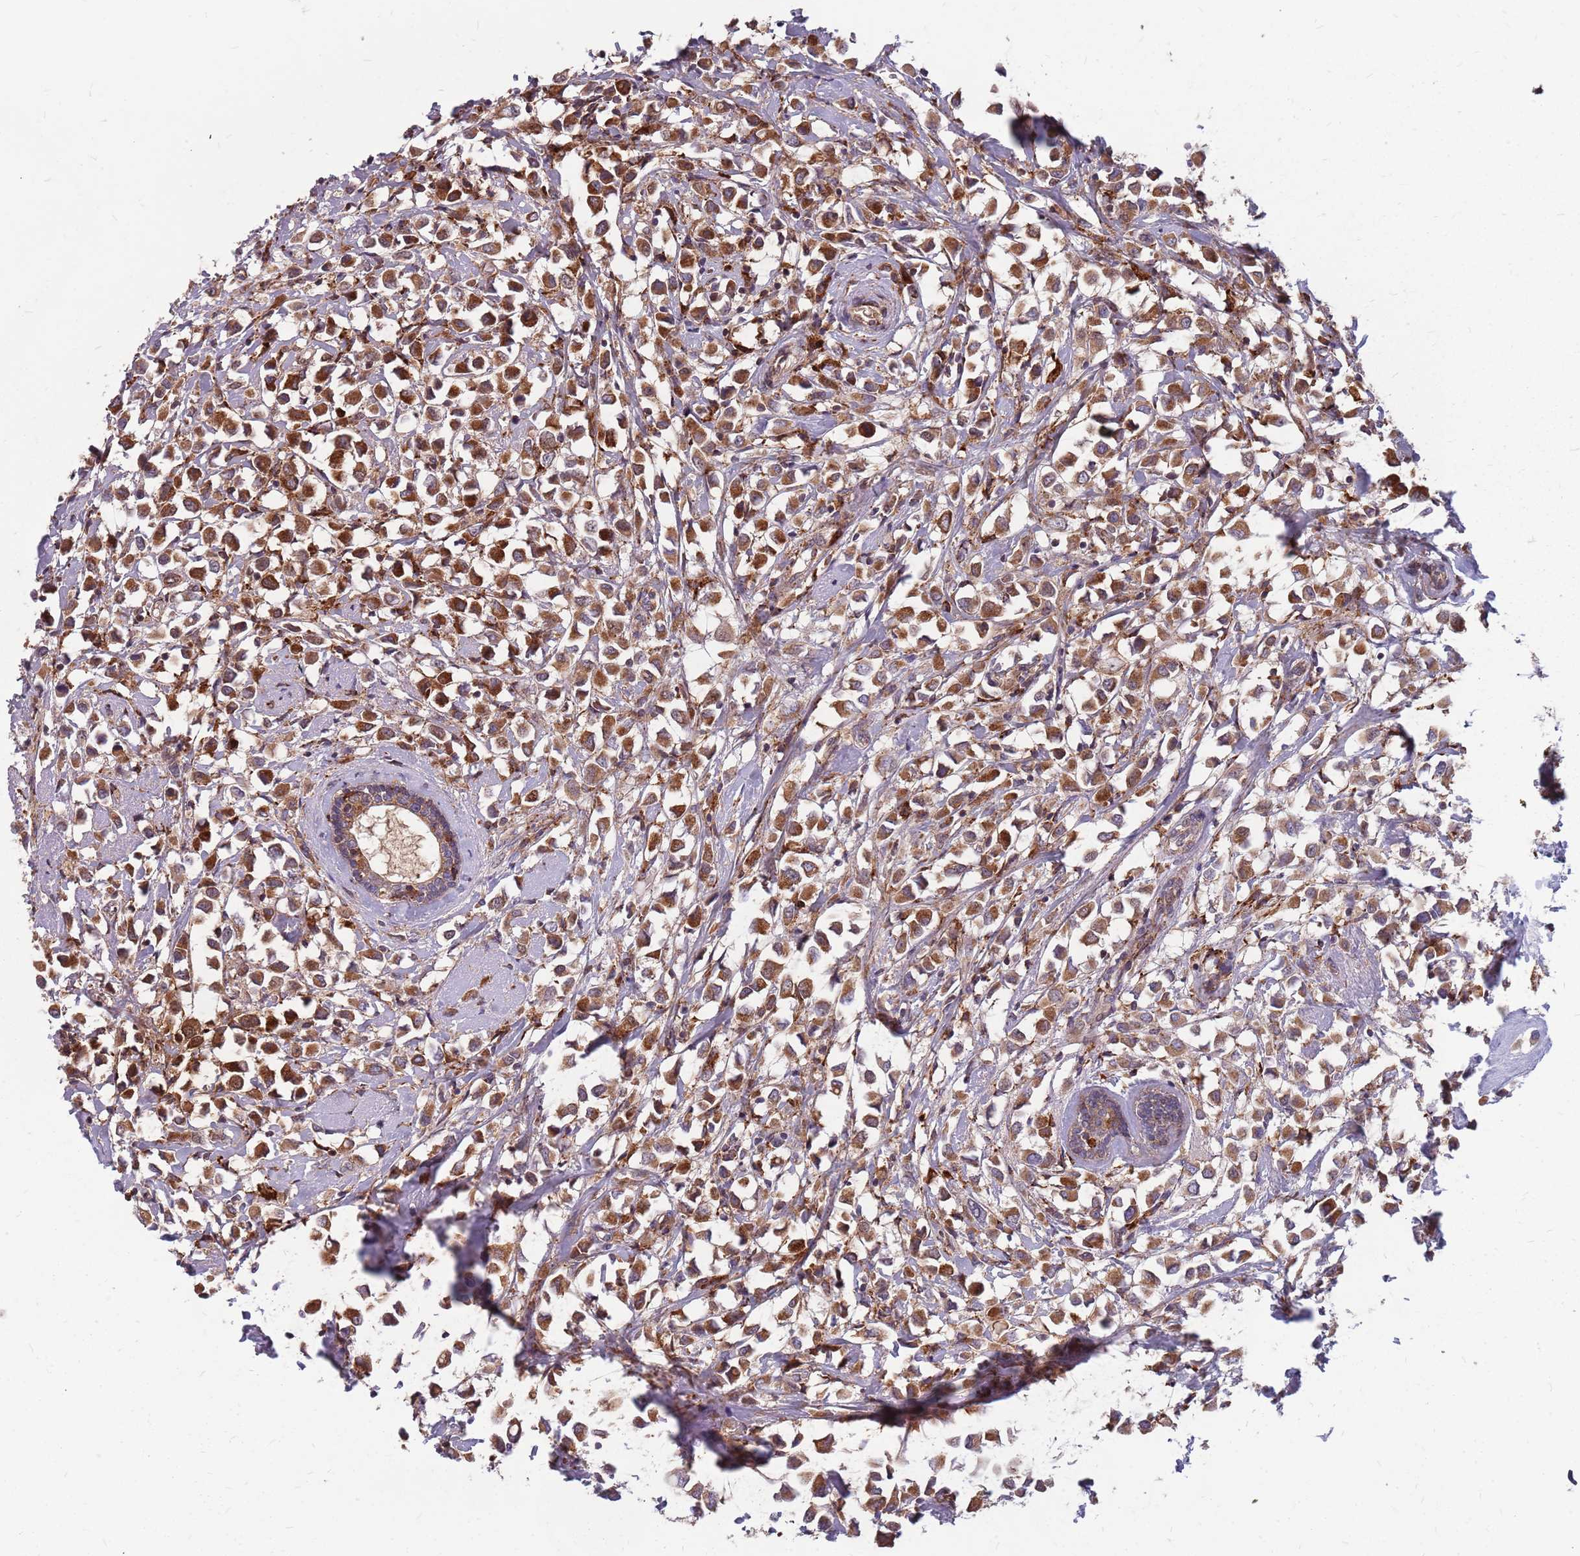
{"staining": {"intensity": "moderate", "quantity": ">75%", "location": "cytoplasmic/membranous"}, "tissue": "breast cancer", "cell_type": "Tumor cells", "image_type": "cancer", "snomed": [{"axis": "morphology", "description": "Duct carcinoma"}, {"axis": "topography", "description": "Breast"}], "caption": "An IHC image of tumor tissue is shown. Protein staining in brown shows moderate cytoplasmic/membranous positivity in breast cancer within tumor cells. Nuclei are stained in blue.", "gene": "NME4", "patient": {"sex": "female", "age": 61}}